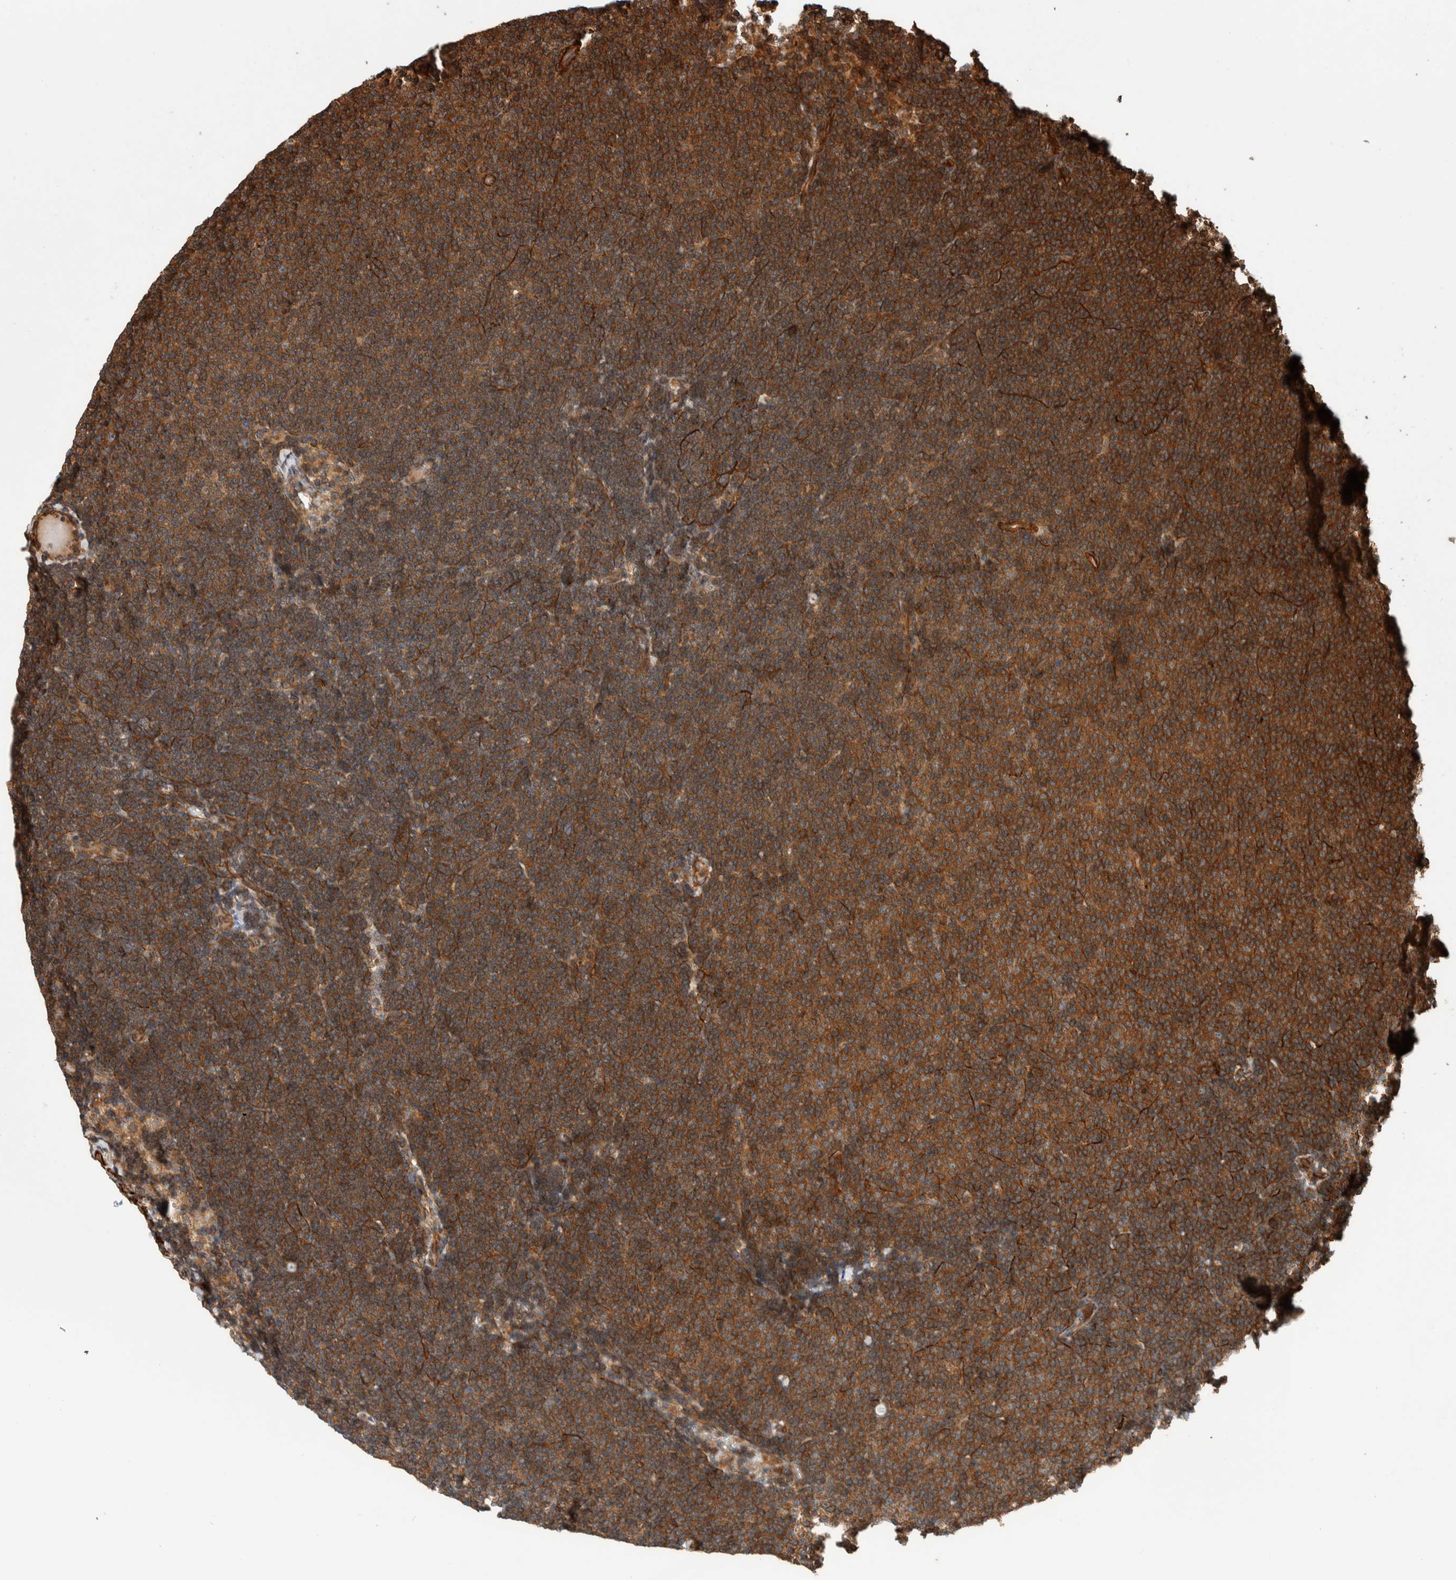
{"staining": {"intensity": "strong", "quantity": "25%-75%", "location": "cytoplasmic/membranous"}, "tissue": "lymphoma", "cell_type": "Tumor cells", "image_type": "cancer", "snomed": [{"axis": "morphology", "description": "Malignant lymphoma, non-Hodgkin's type, Low grade"}, {"axis": "topography", "description": "Lymph node"}], "caption": "DAB immunohistochemical staining of lymphoma exhibits strong cytoplasmic/membranous protein expression in about 25%-75% of tumor cells.", "gene": "SYNRG", "patient": {"sex": "female", "age": 53}}